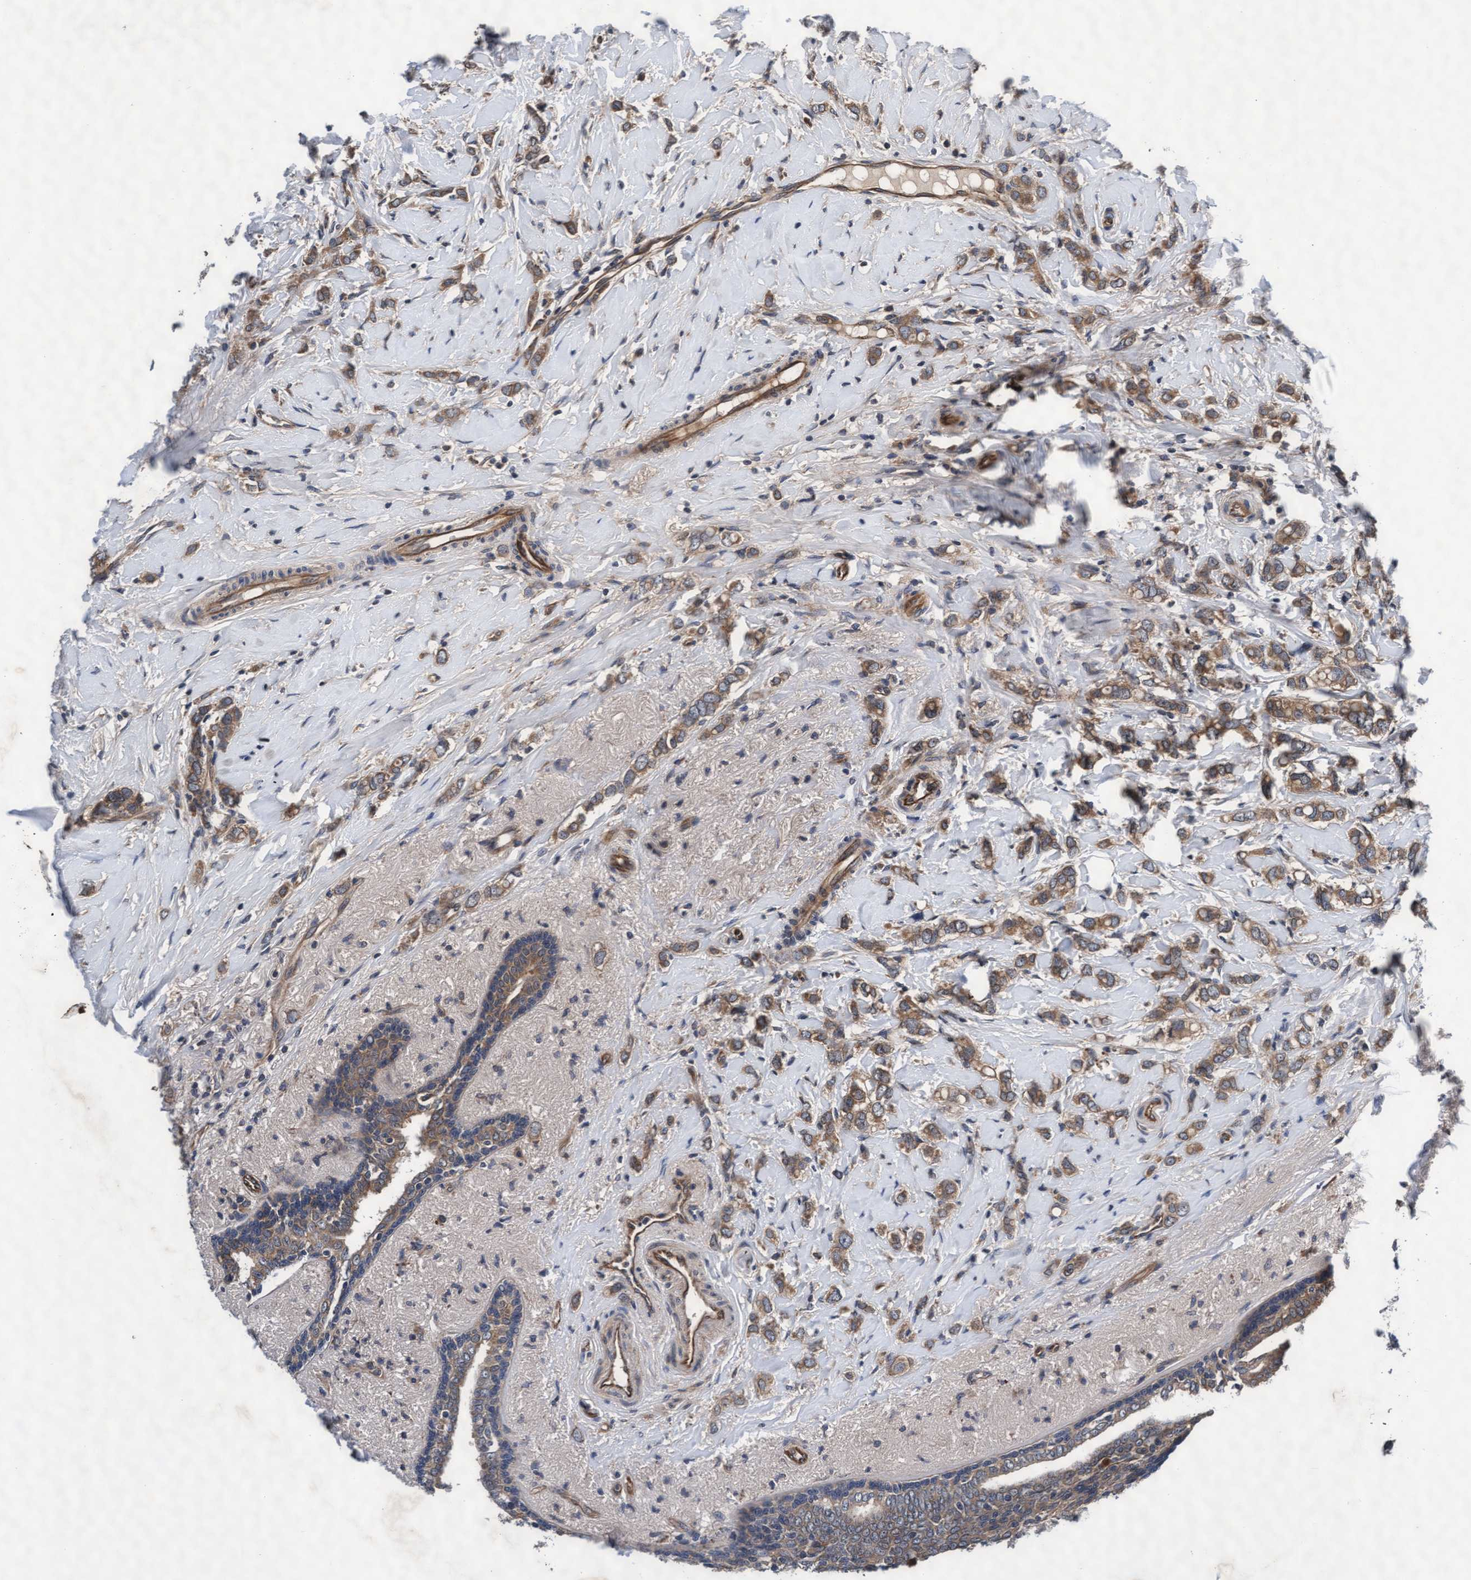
{"staining": {"intensity": "moderate", "quantity": ">75%", "location": "cytoplasmic/membranous"}, "tissue": "breast cancer", "cell_type": "Tumor cells", "image_type": "cancer", "snomed": [{"axis": "morphology", "description": "Normal tissue, NOS"}, {"axis": "morphology", "description": "Lobular carcinoma"}, {"axis": "topography", "description": "Breast"}], "caption": "Protein expression analysis of breast lobular carcinoma displays moderate cytoplasmic/membranous staining in about >75% of tumor cells.", "gene": "EFCAB13", "patient": {"sex": "female", "age": 47}}